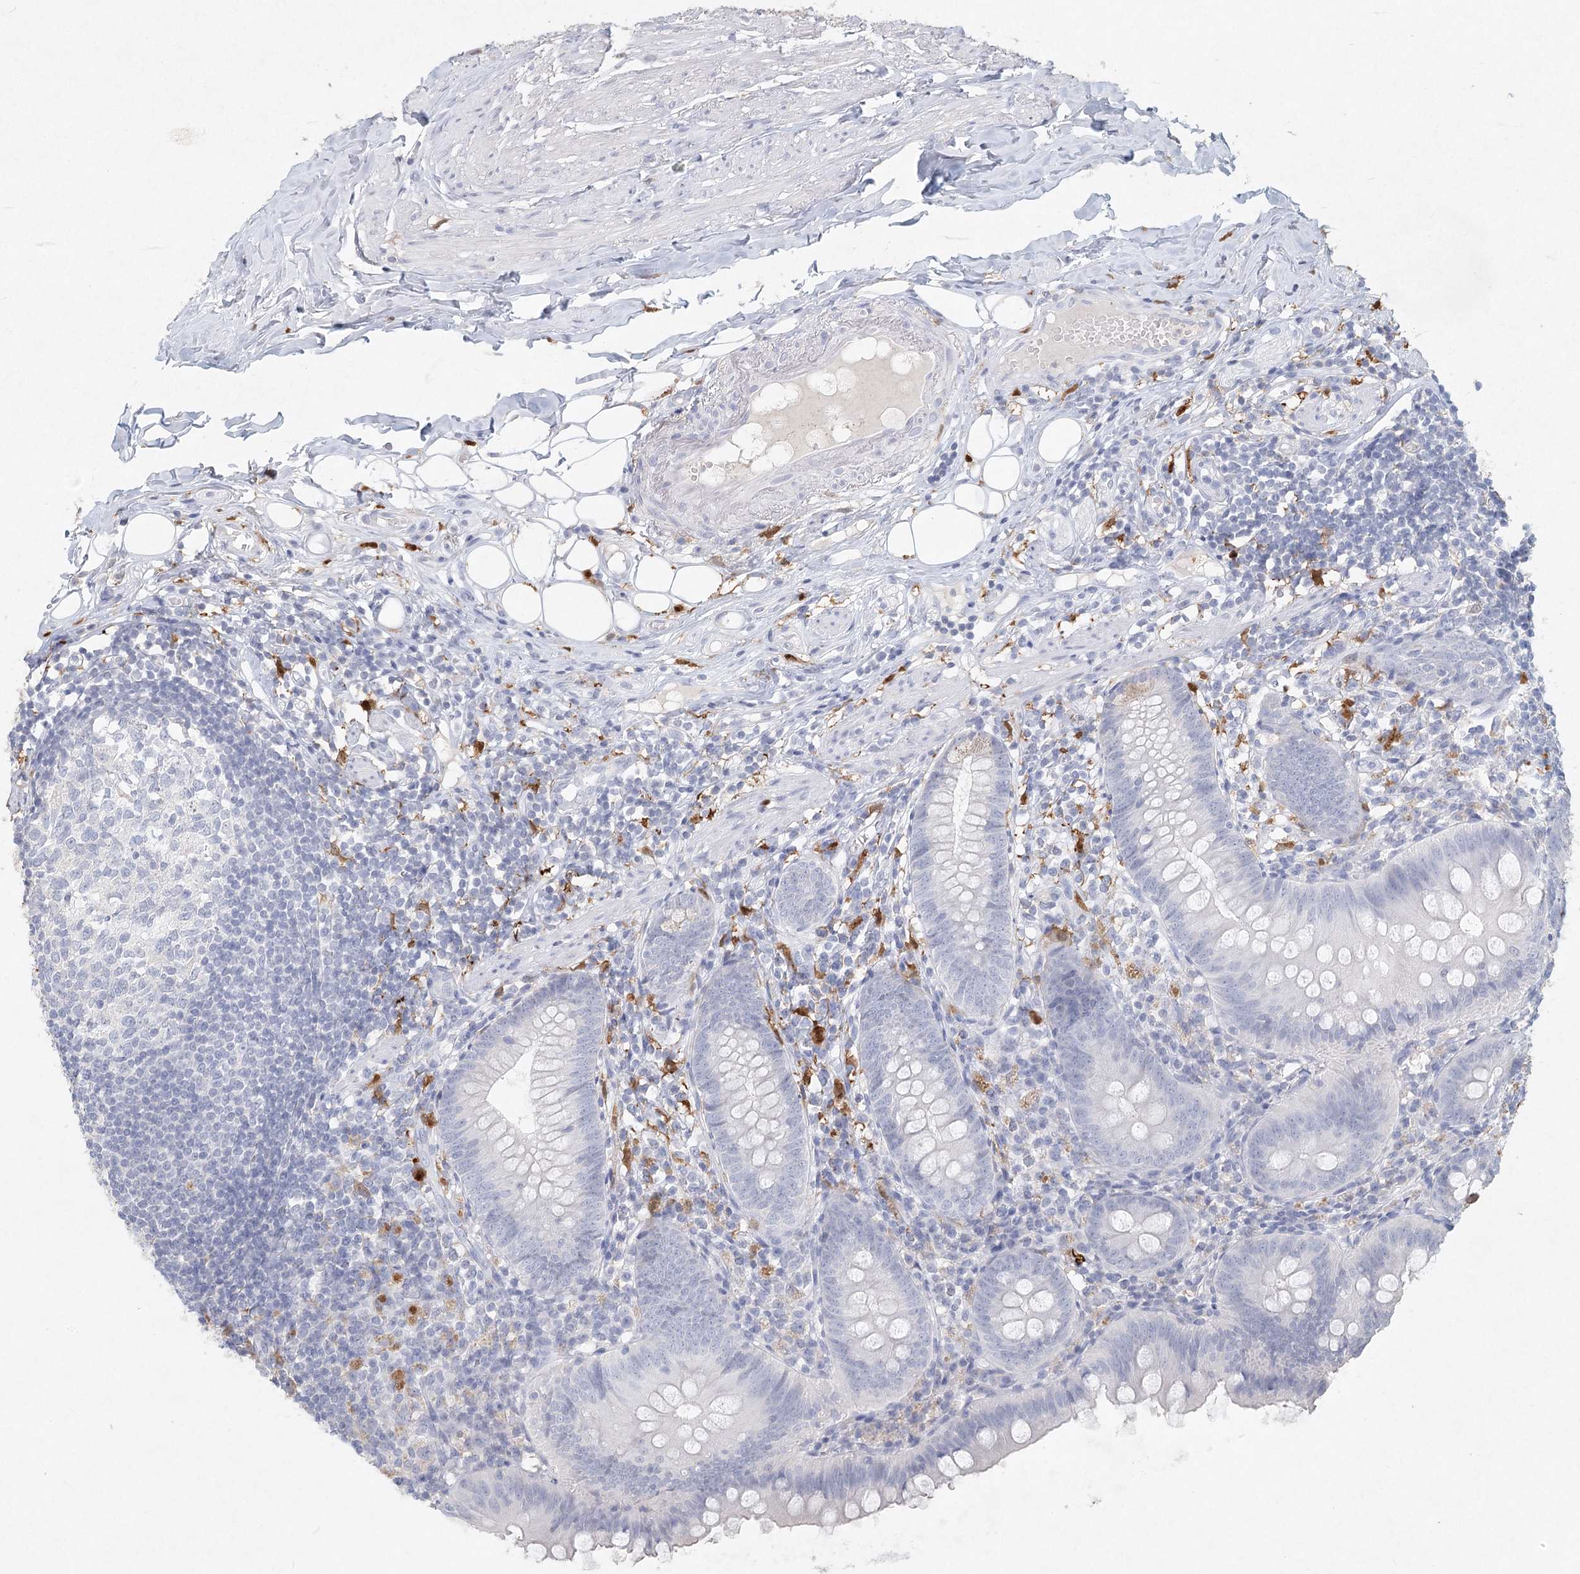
{"staining": {"intensity": "negative", "quantity": "none", "location": "none"}, "tissue": "appendix", "cell_type": "Glandular cells", "image_type": "normal", "snomed": [{"axis": "morphology", "description": "Normal tissue, NOS"}, {"axis": "topography", "description": "Appendix"}], "caption": "Immunohistochemistry (IHC) image of unremarkable appendix: human appendix stained with DAB (3,3'-diaminobenzidine) displays no significant protein positivity in glandular cells.", "gene": "ARSI", "patient": {"sex": "female", "age": 62}}